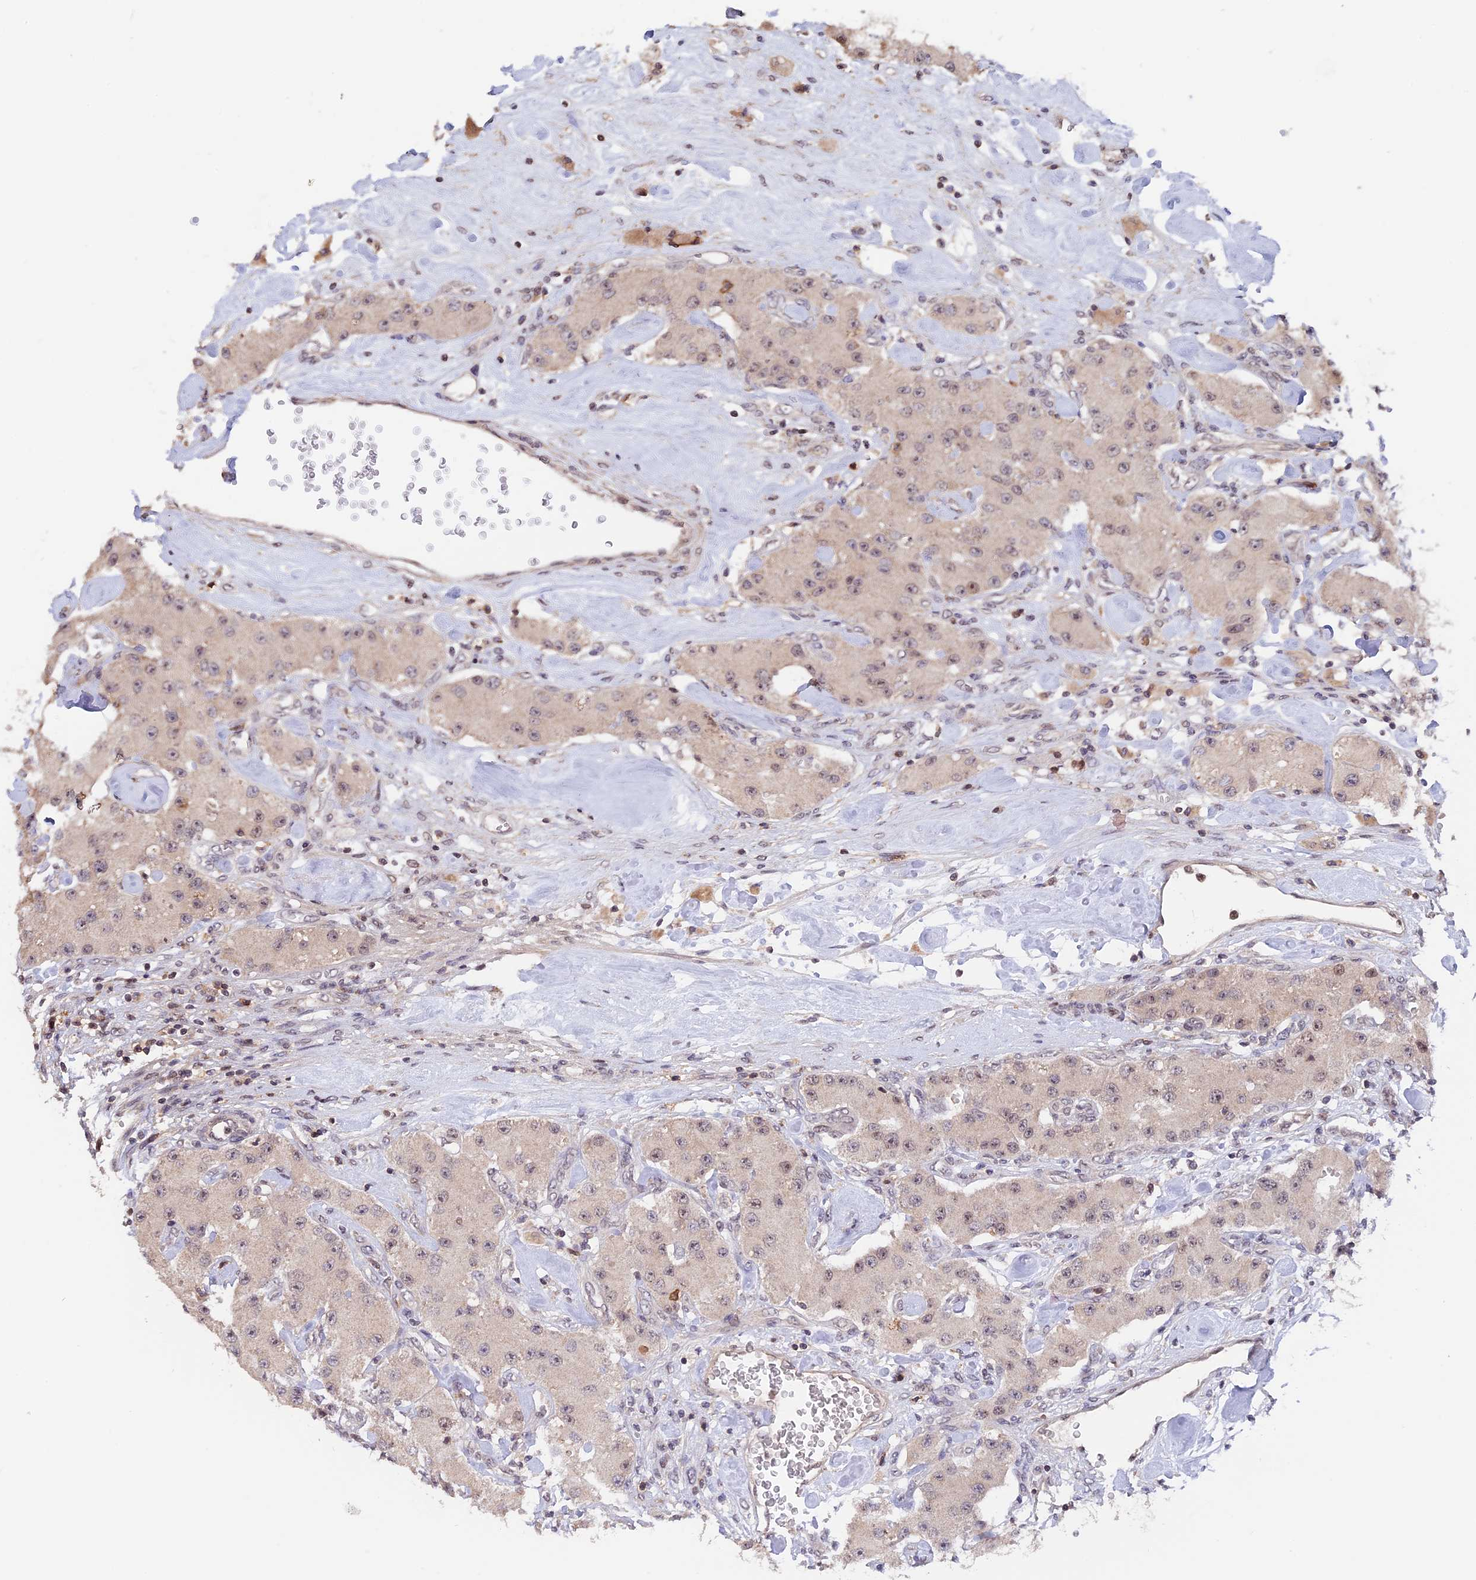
{"staining": {"intensity": "weak", "quantity": "<25%", "location": "nuclear"}, "tissue": "carcinoid", "cell_type": "Tumor cells", "image_type": "cancer", "snomed": [{"axis": "morphology", "description": "Carcinoid, malignant, NOS"}, {"axis": "topography", "description": "Pancreas"}], "caption": "This is an IHC micrograph of human carcinoid. There is no staining in tumor cells.", "gene": "RFC5", "patient": {"sex": "male", "age": 41}}